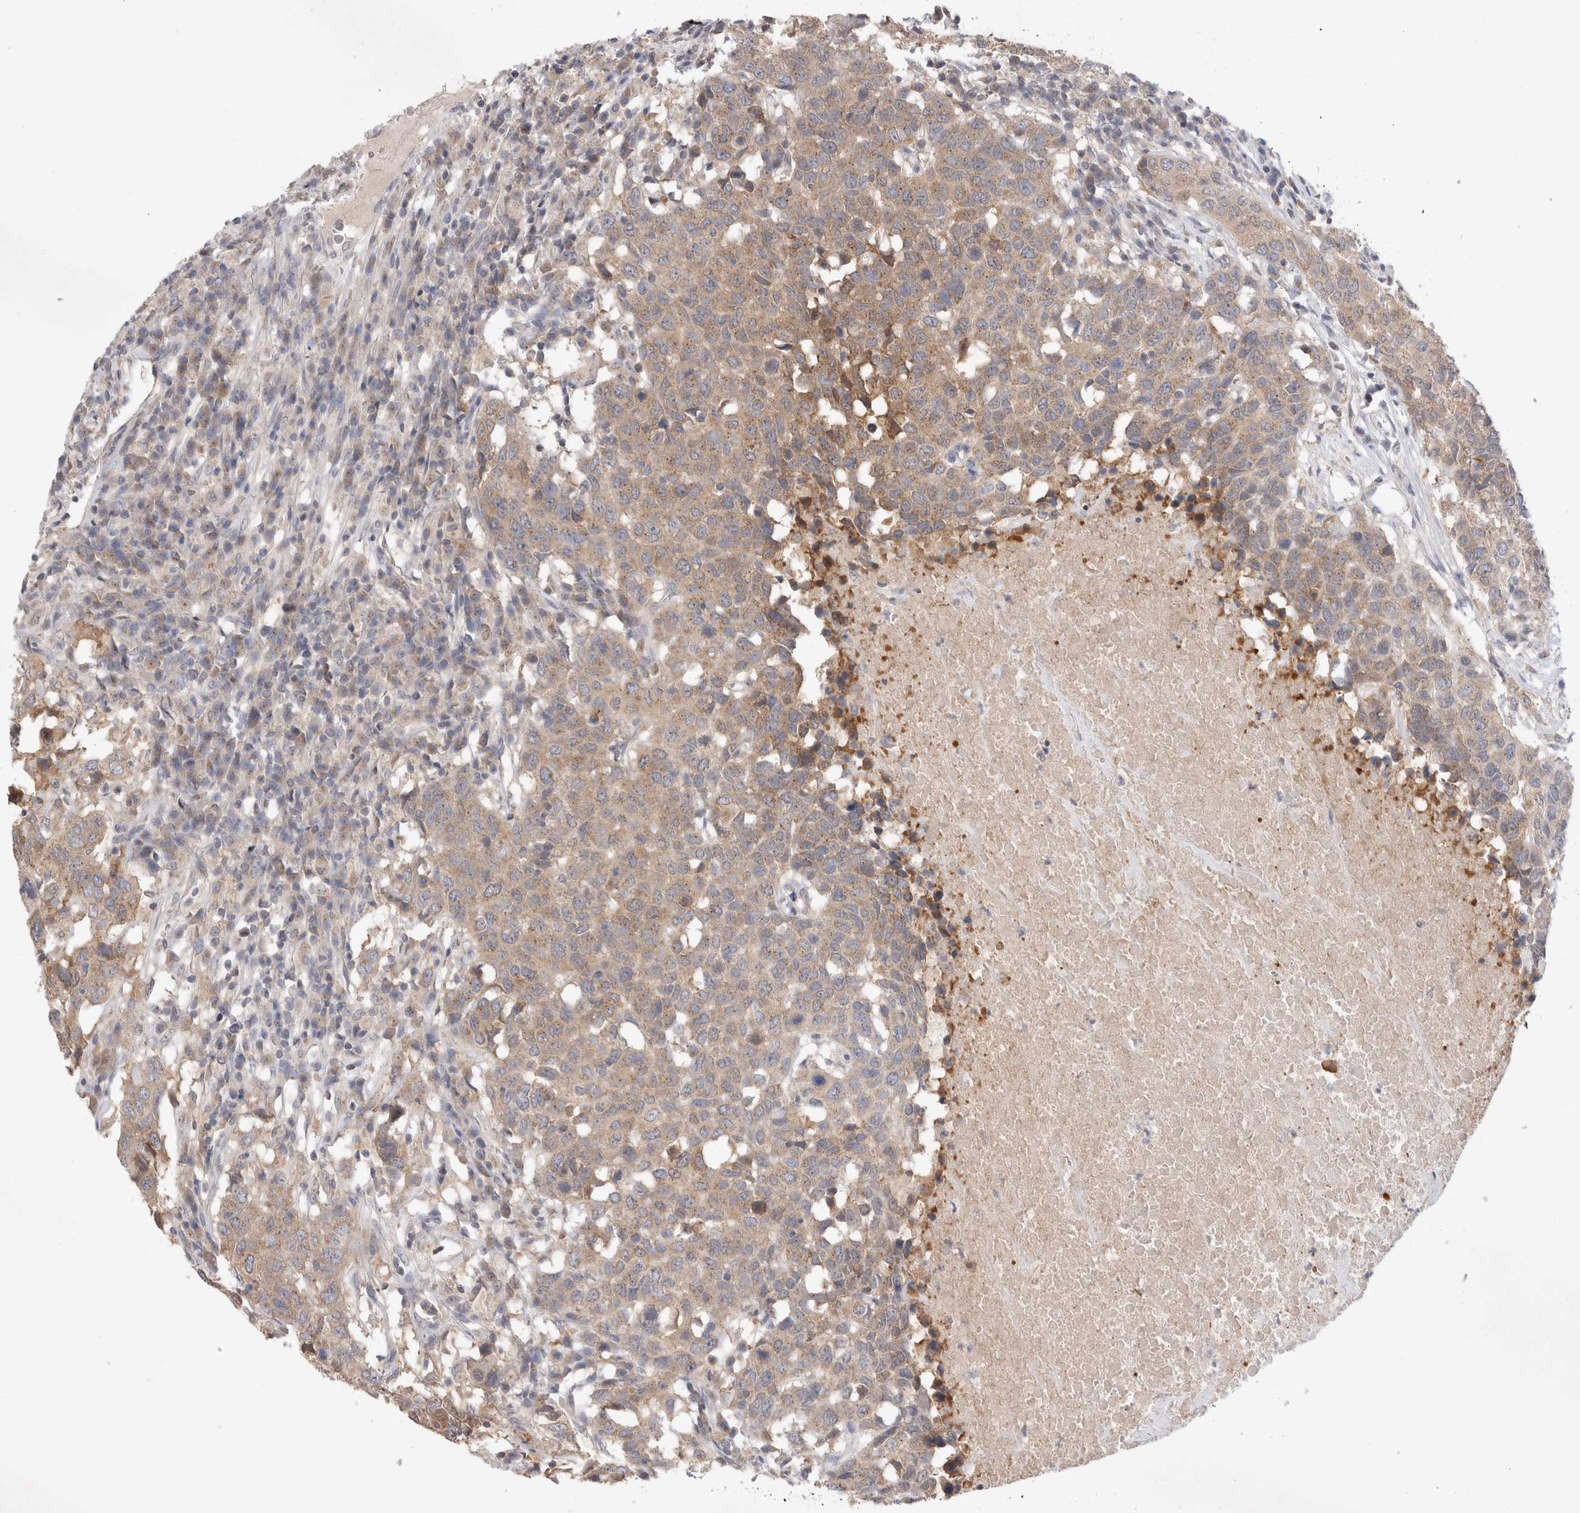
{"staining": {"intensity": "moderate", "quantity": ">75%", "location": "cytoplasmic/membranous"}, "tissue": "head and neck cancer", "cell_type": "Tumor cells", "image_type": "cancer", "snomed": [{"axis": "morphology", "description": "Squamous cell carcinoma, NOS"}, {"axis": "topography", "description": "Head-Neck"}], "caption": "A medium amount of moderate cytoplasmic/membranous expression is appreciated in about >75% of tumor cells in head and neck squamous cell carcinoma tissue. (IHC, brightfield microscopy, high magnification).", "gene": "IFT74", "patient": {"sex": "male", "age": 66}}